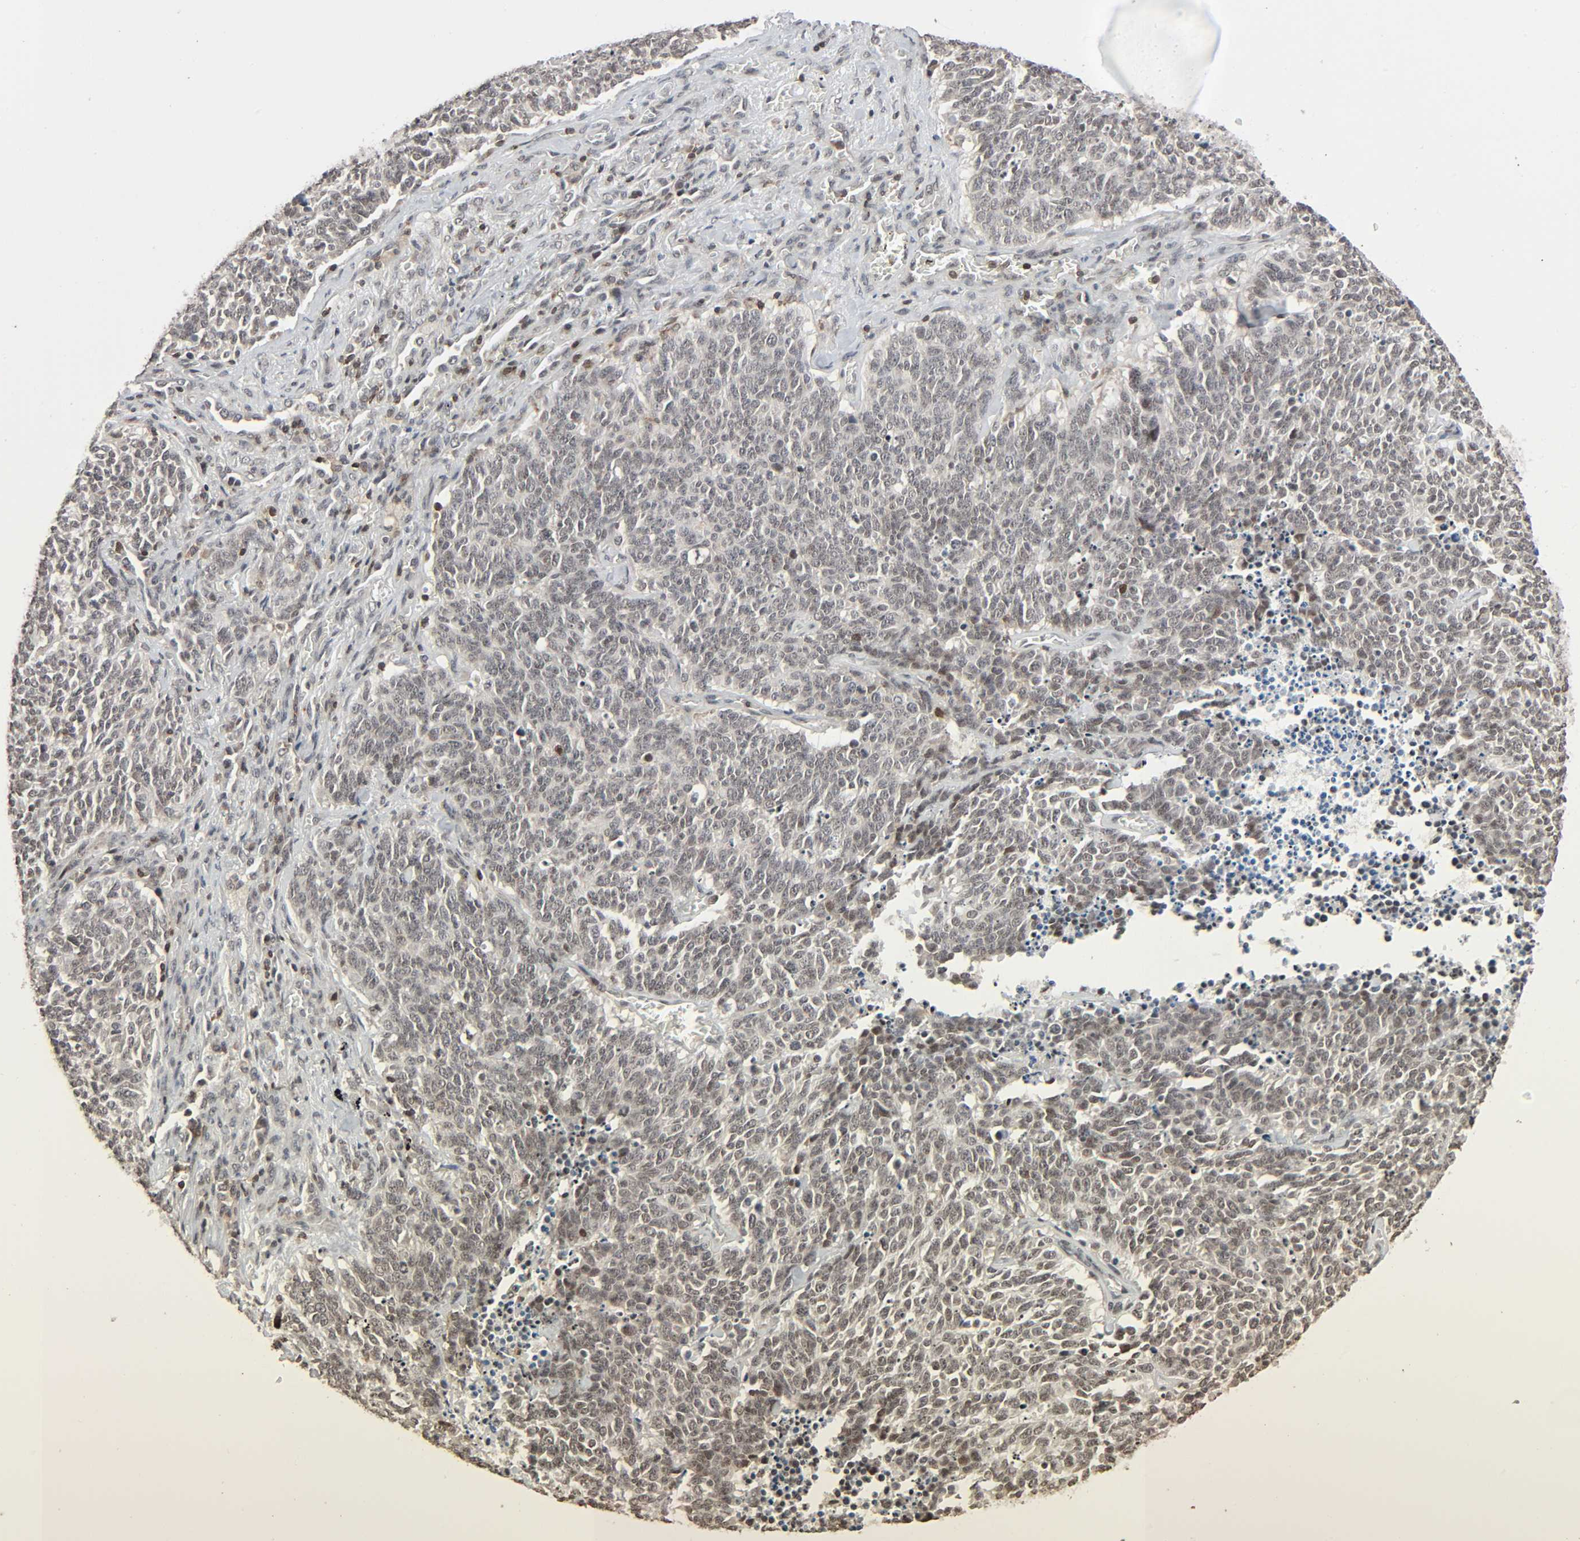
{"staining": {"intensity": "negative", "quantity": "none", "location": "none"}, "tissue": "lung cancer", "cell_type": "Tumor cells", "image_type": "cancer", "snomed": [{"axis": "morphology", "description": "Neoplasm, malignant, NOS"}, {"axis": "topography", "description": "Lung"}], "caption": "A photomicrograph of neoplasm (malignant) (lung) stained for a protein shows no brown staining in tumor cells.", "gene": "STK4", "patient": {"sex": "female", "age": 58}}